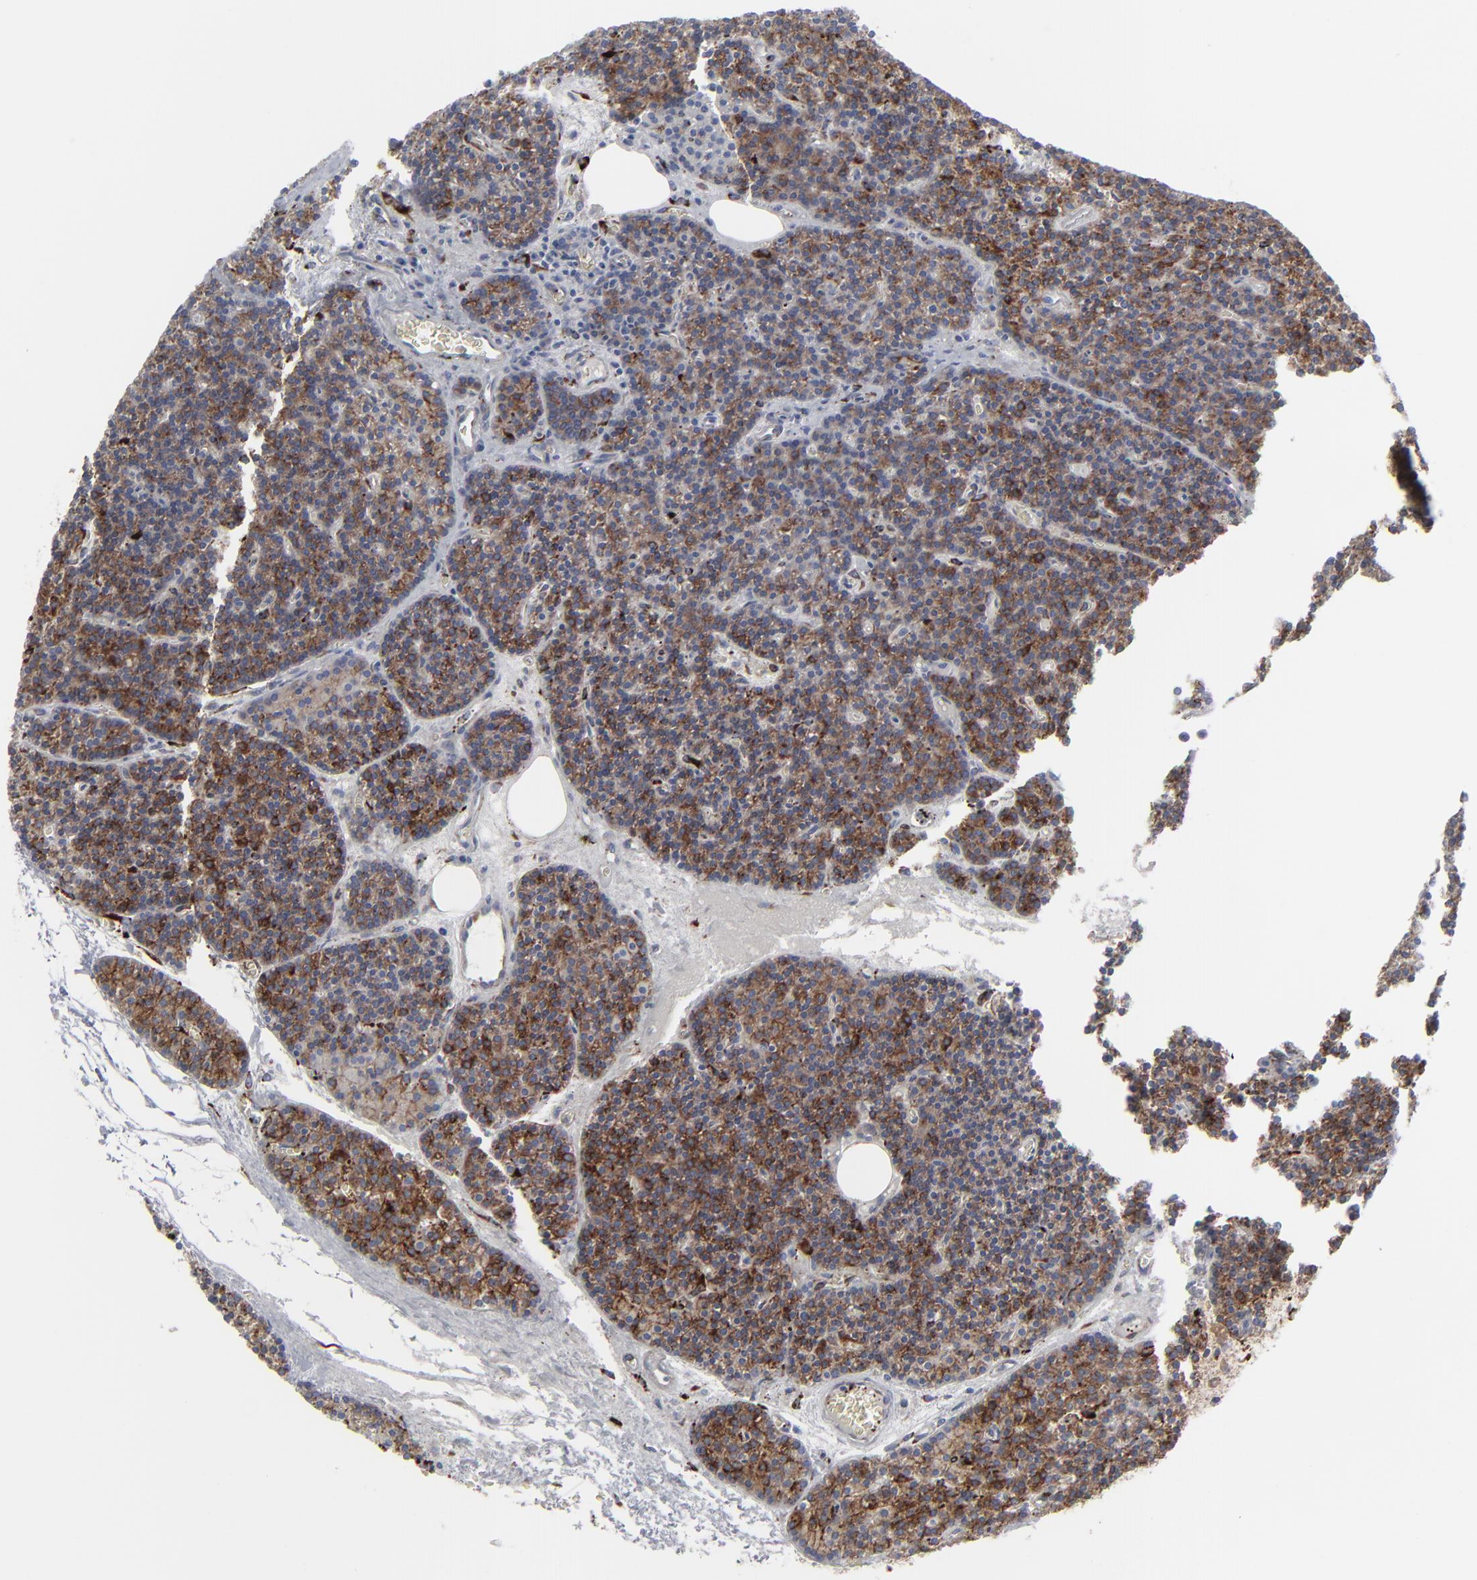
{"staining": {"intensity": "moderate", "quantity": ">75%", "location": "cytoplasmic/membranous"}, "tissue": "parathyroid gland", "cell_type": "Glandular cells", "image_type": "normal", "snomed": [{"axis": "morphology", "description": "Normal tissue, NOS"}, {"axis": "topography", "description": "Parathyroid gland"}], "caption": "Moderate cytoplasmic/membranous expression for a protein is seen in approximately >75% of glandular cells of unremarkable parathyroid gland using immunohistochemistry (IHC).", "gene": "SPARC", "patient": {"sex": "male", "age": 57}}